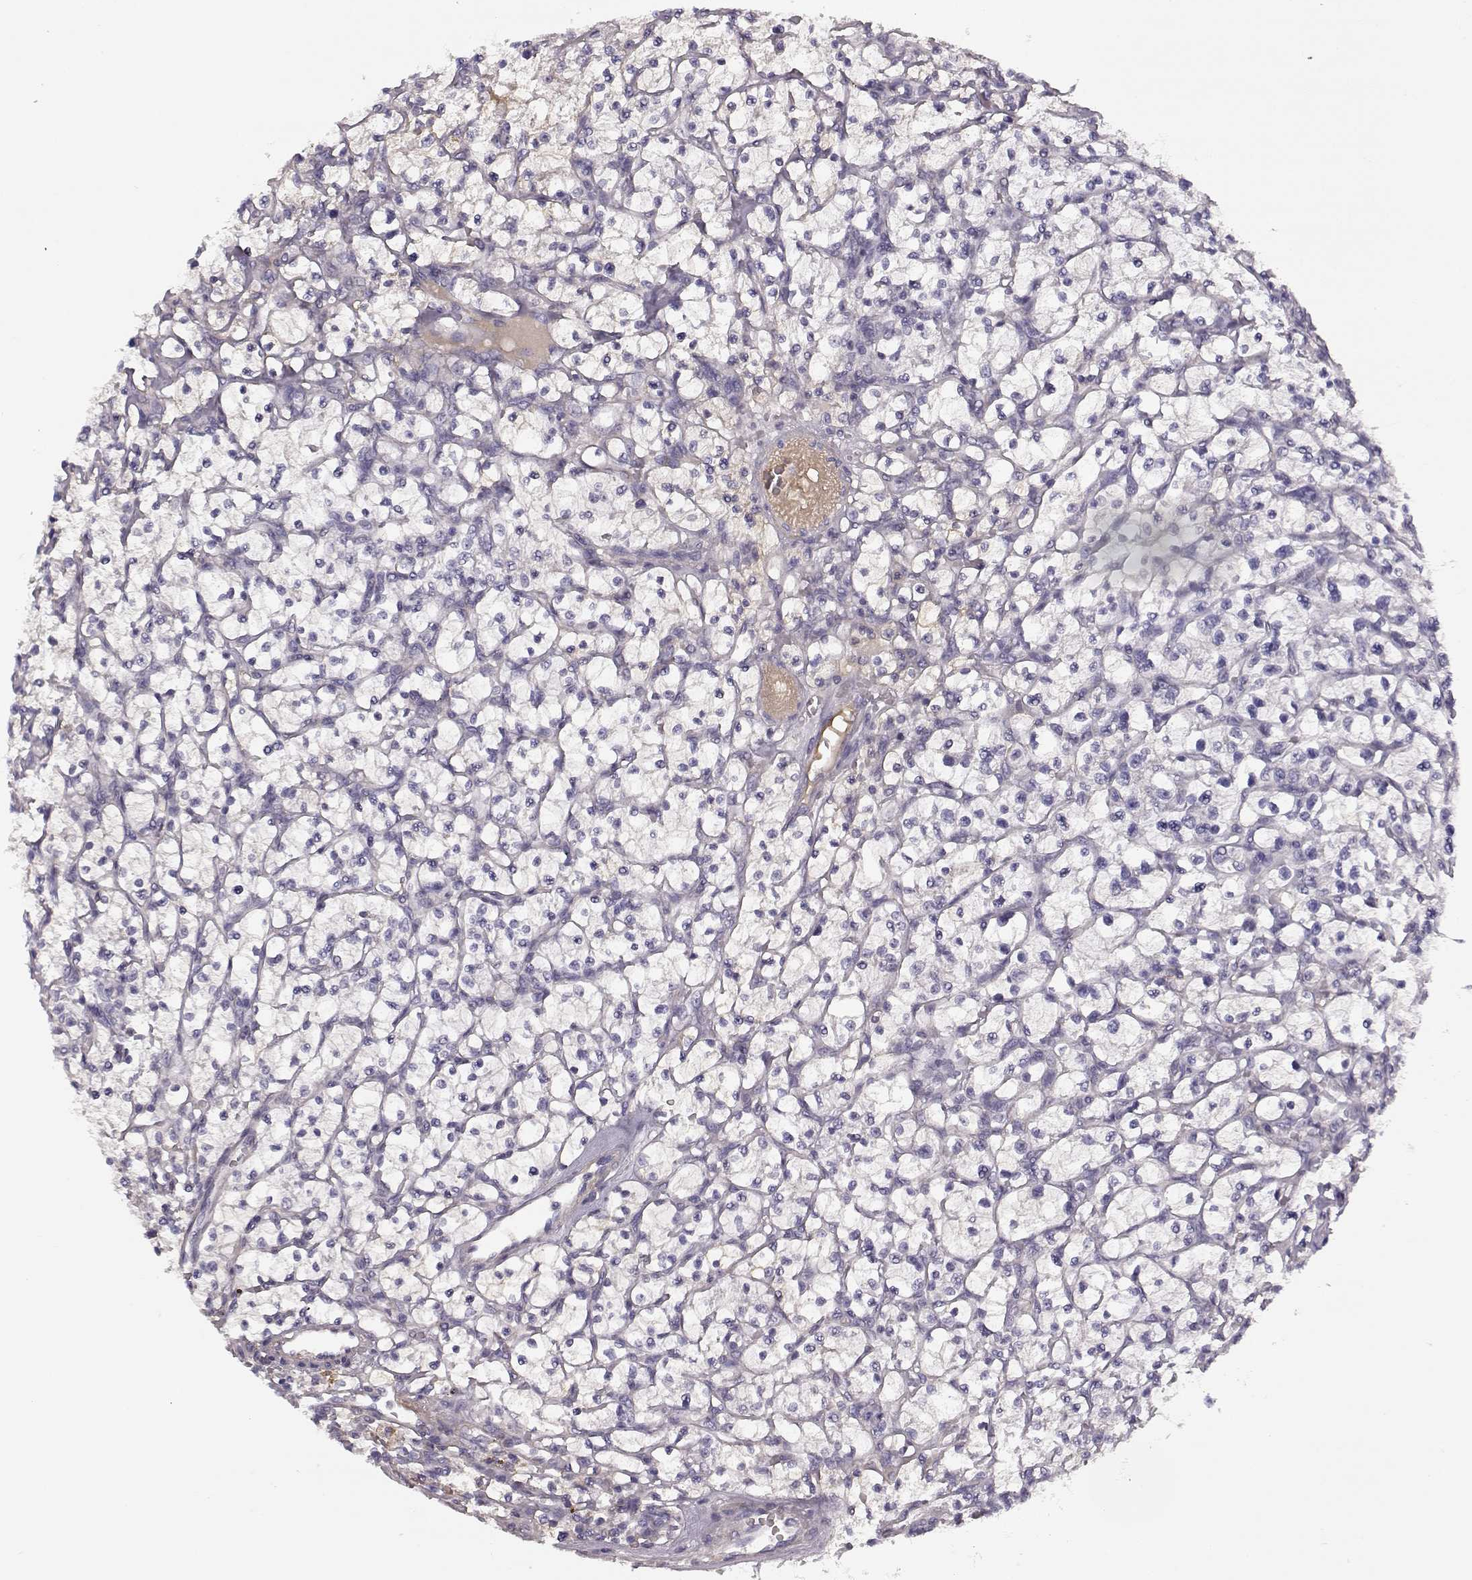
{"staining": {"intensity": "negative", "quantity": "none", "location": "none"}, "tissue": "renal cancer", "cell_type": "Tumor cells", "image_type": "cancer", "snomed": [{"axis": "morphology", "description": "Adenocarcinoma, NOS"}, {"axis": "topography", "description": "Kidney"}], "caption": "Human renal adenocarcinoma stained for a protein using immunohistochemistry displays no expression in tumor cells.", "gene": "TRIM69", "patient": {"sex": "female", "age": 64}}